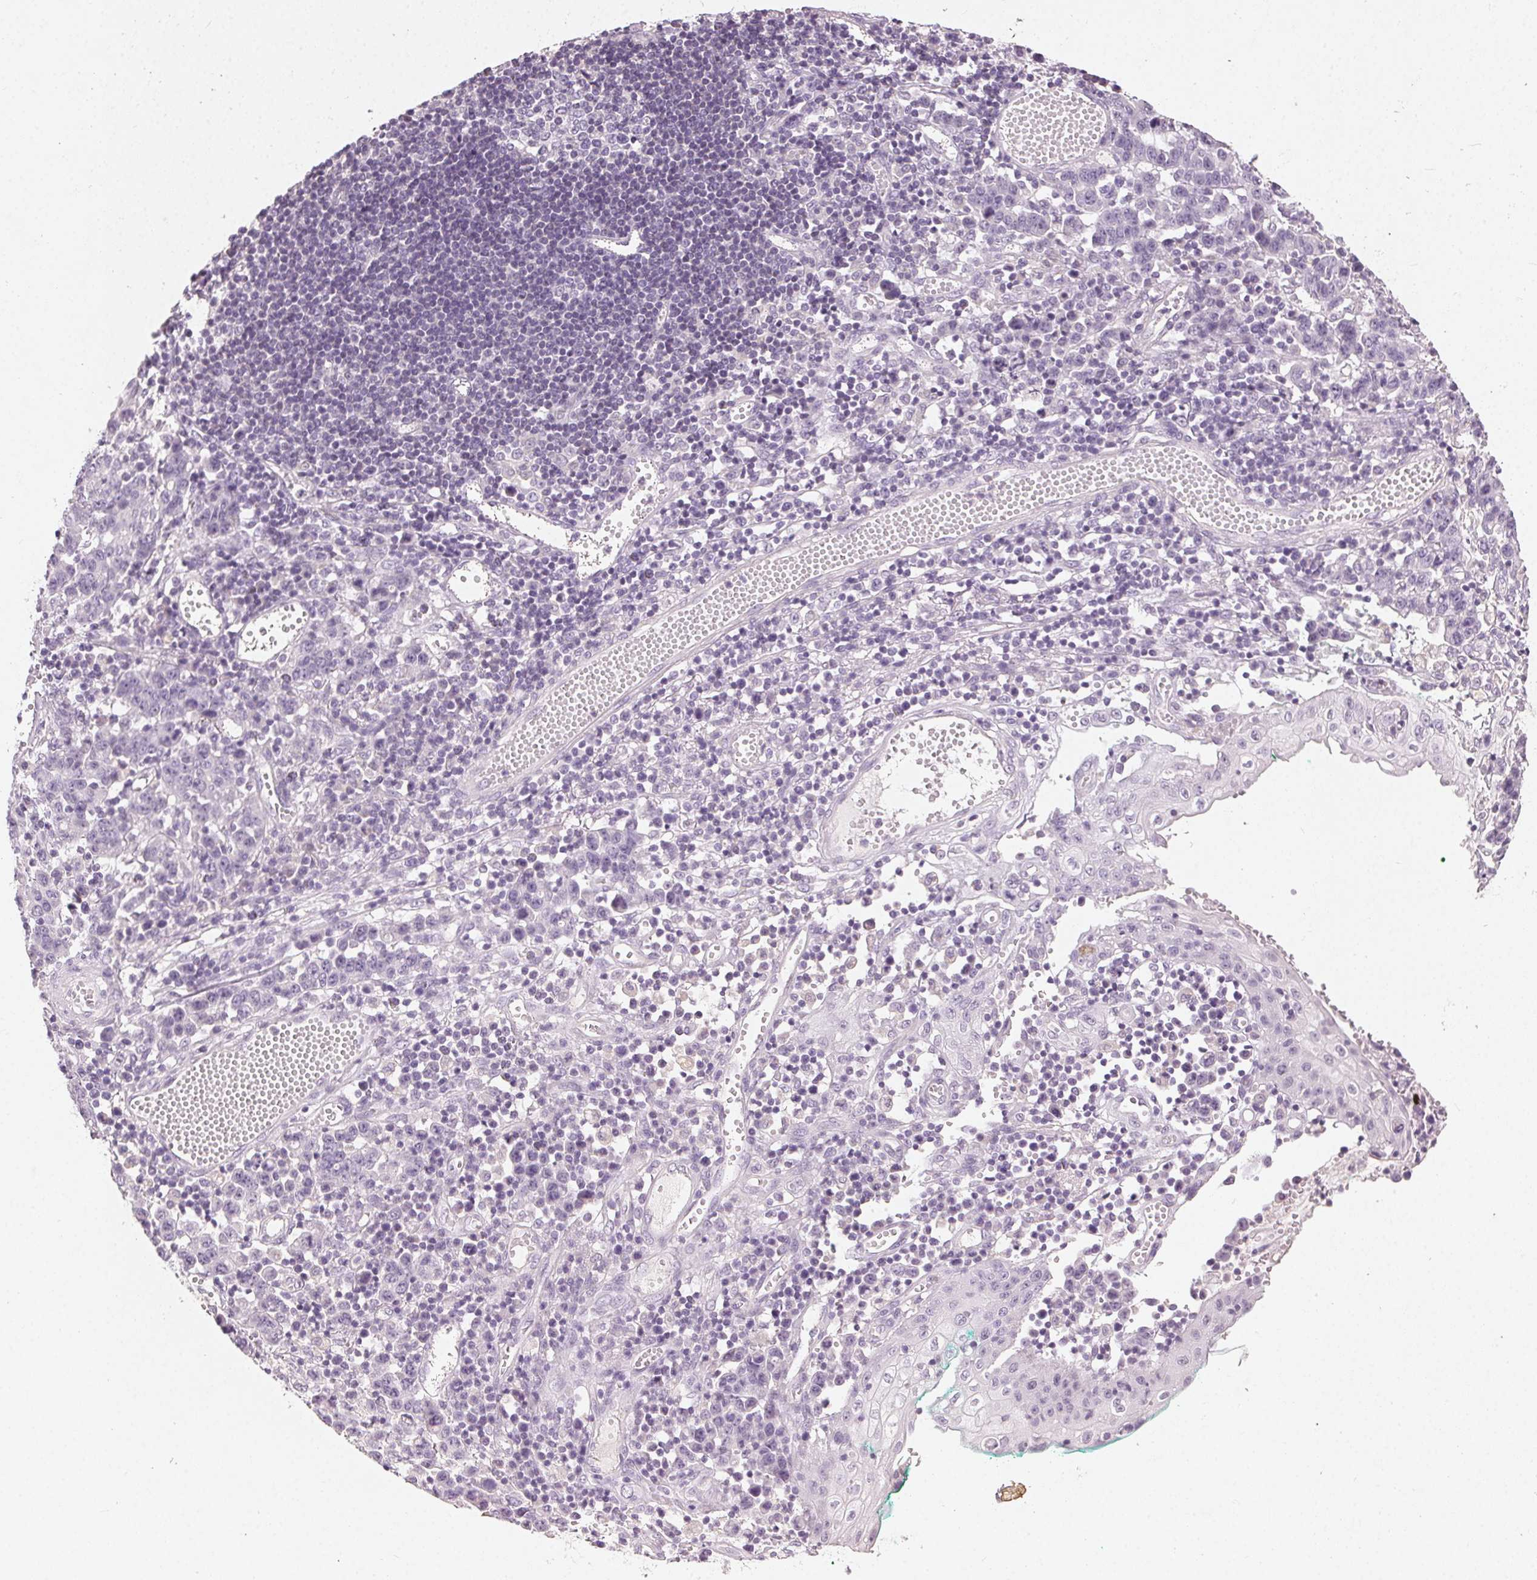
{"staining": {"intensity": "negative", "quantity": "none", "location": "none"}, "tissue": "stomach cancer", "cell_type": "Tumor cells", "image_type": "cancer", "snomed": [{"axis": "morphology", "description": "Adenocarcinoma, NOS"}, {"axis": "topography", "description": "Stomach, upper"}], "caption": "Tumor cells show no significant positivity in stomach cancer.", "gene": "CLTRN", "patient": {"sex": "male", "age": 69}}